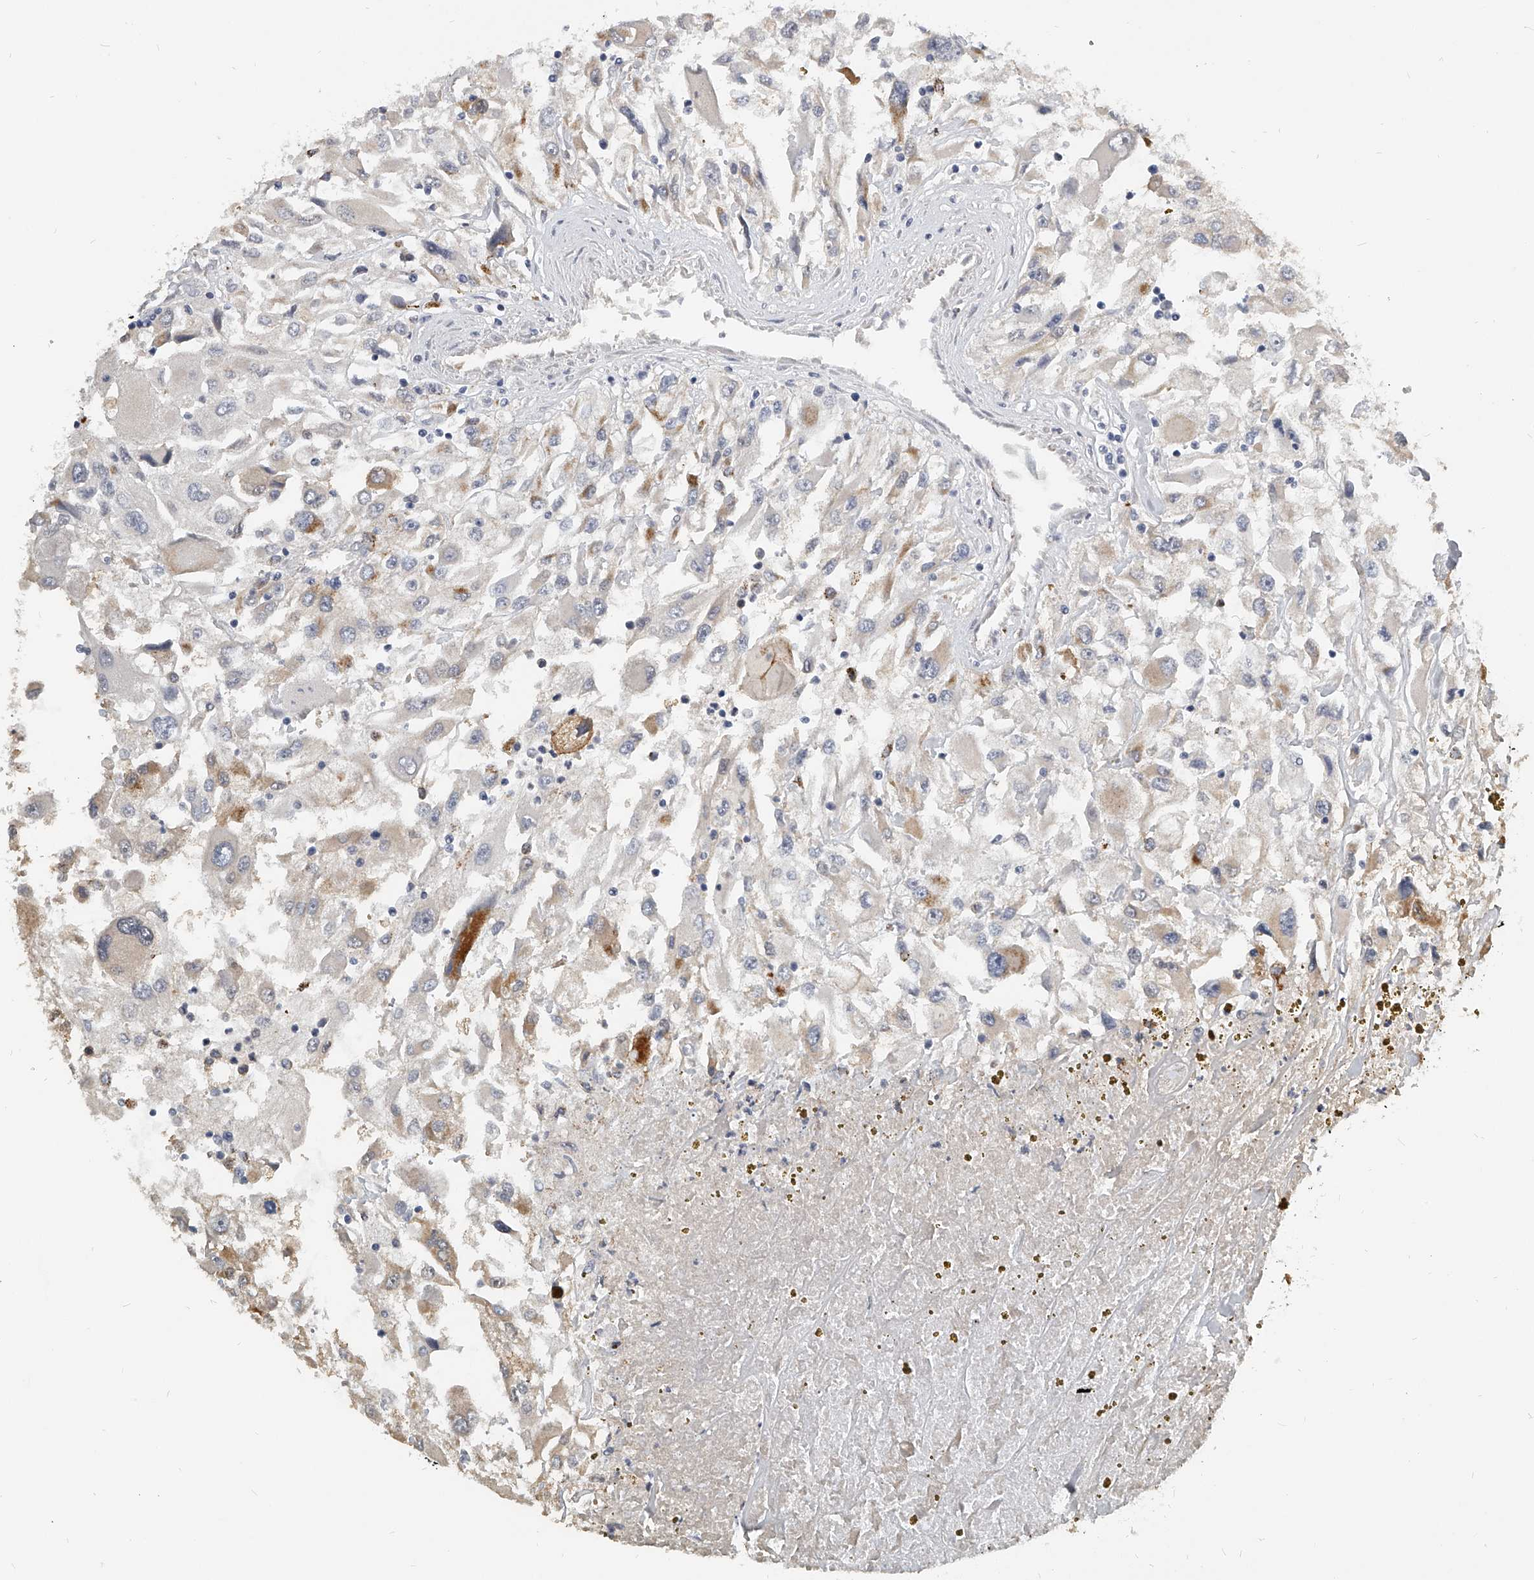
{"staining": {"intensity": "moderate", "quantity": "<25%", "location": "cytoplasmic/membranous"}, "tissue": "renal cancer", "cell_type": "Tumor cells", "image_type": "cancer", "snomed": [{"axis": "morphology", "description": "Adenocarcinoma, NOS"}, {"axis": "topography", "description": "Kidney"}], "caption": "Tumor cells demonstrate low levels of moderate cytoplasmic/membranous staining in approximately <25% of cells in renal cancer (adenocarcinoma).", "gene": "KLHL7", "patient": {"sex": "female", "age": 52}}